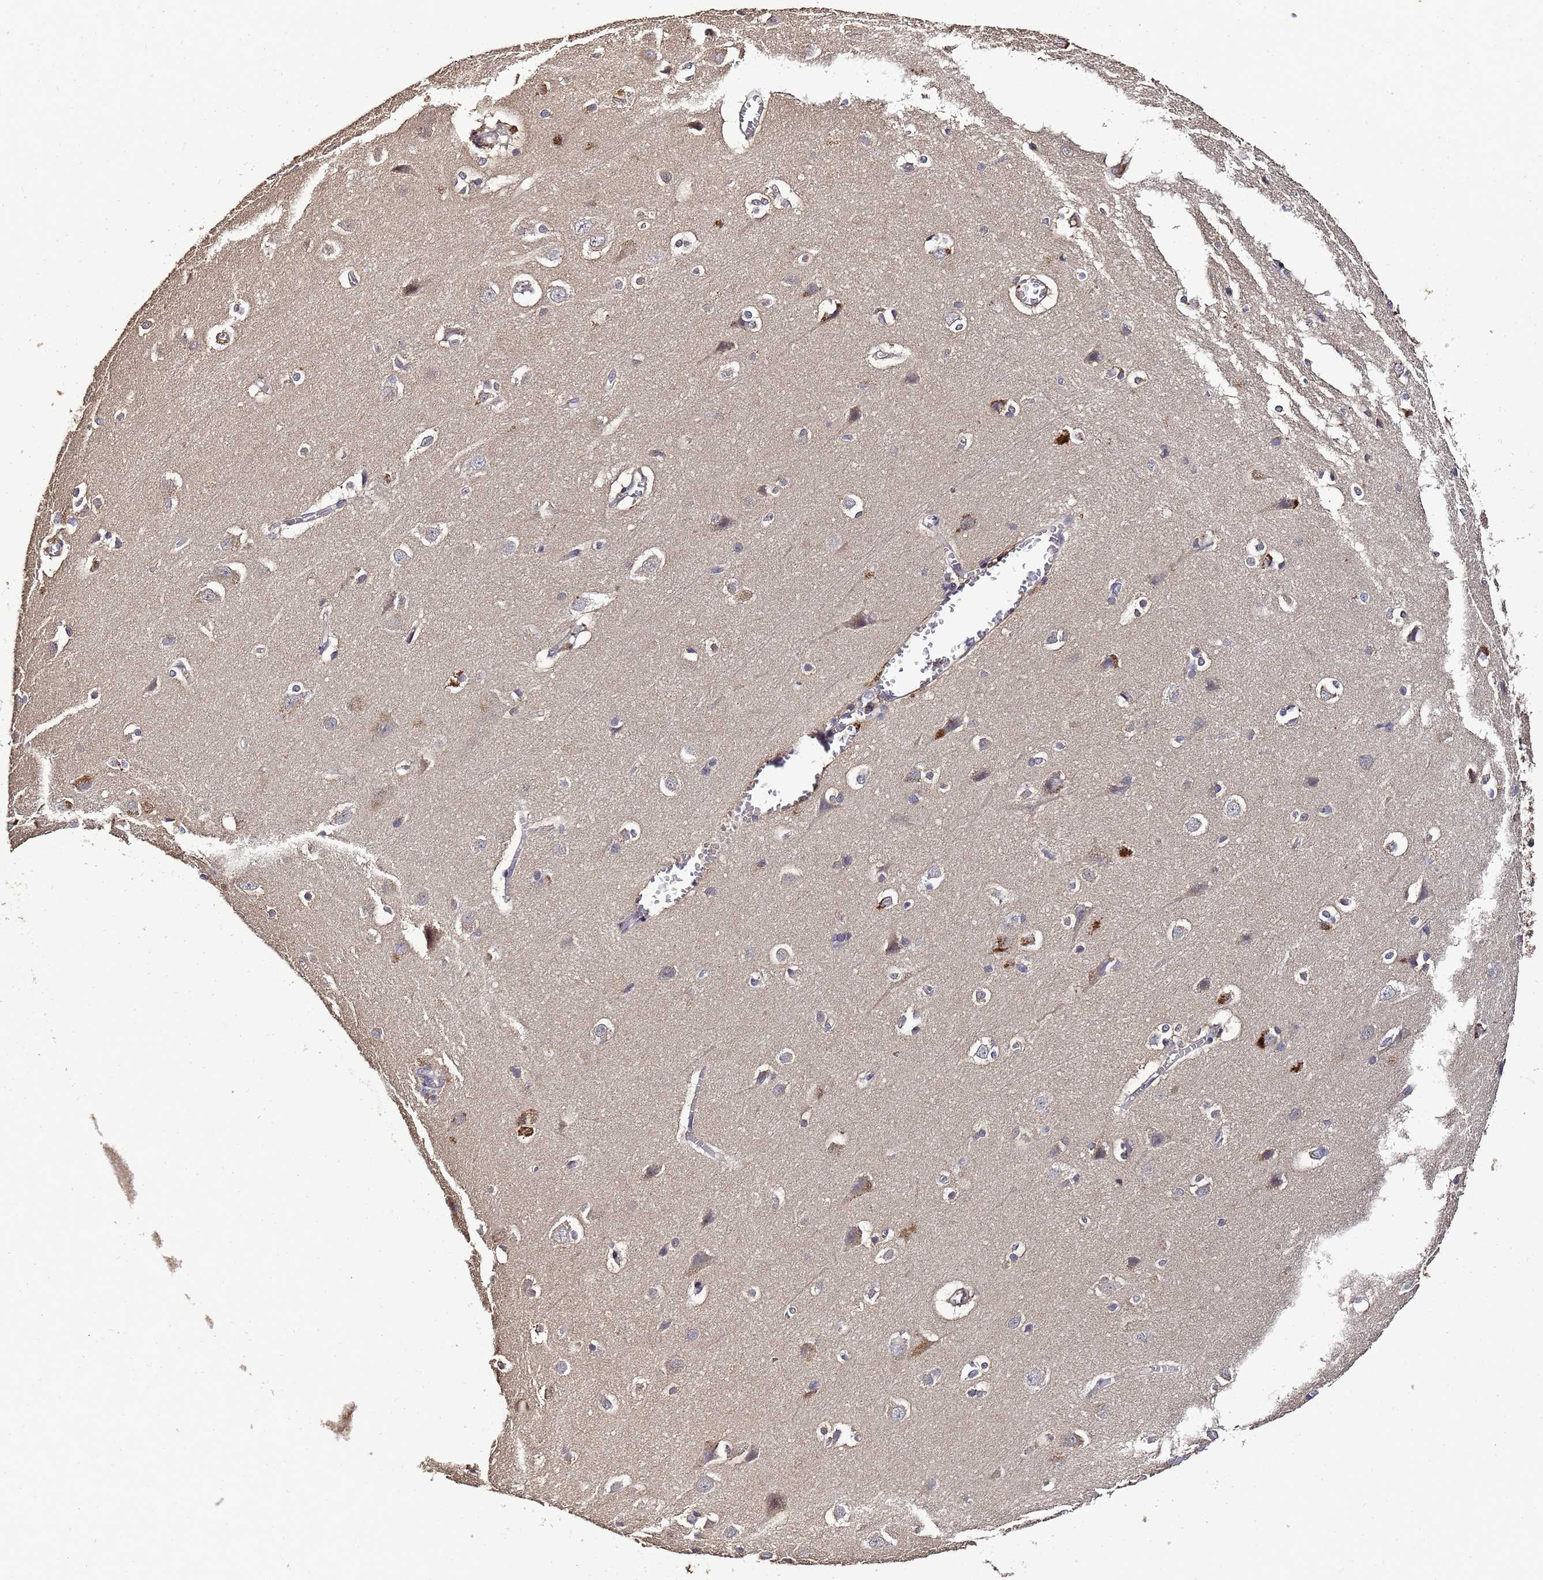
{"staining": {"intensity": "negative", "quantity": "none", "location": "none"}, "tissue": "cerebral cortex", "cell_type": "Endothelial cells", "image_type": "normal", "snomed": [{"axis": "morphology", "description": "Normal tissue, NOS"}, {"axis": "topography", "description": "Cerebral cortex"}], "caption": "Immunohistochemistry micrograph of benign cerebral cortex: human cerebral cortex stained with DAB reveals no significant protein positivity in endothelial cells.", "gene": "LGI4", "patient": {"sex": "male", "age": 37}}